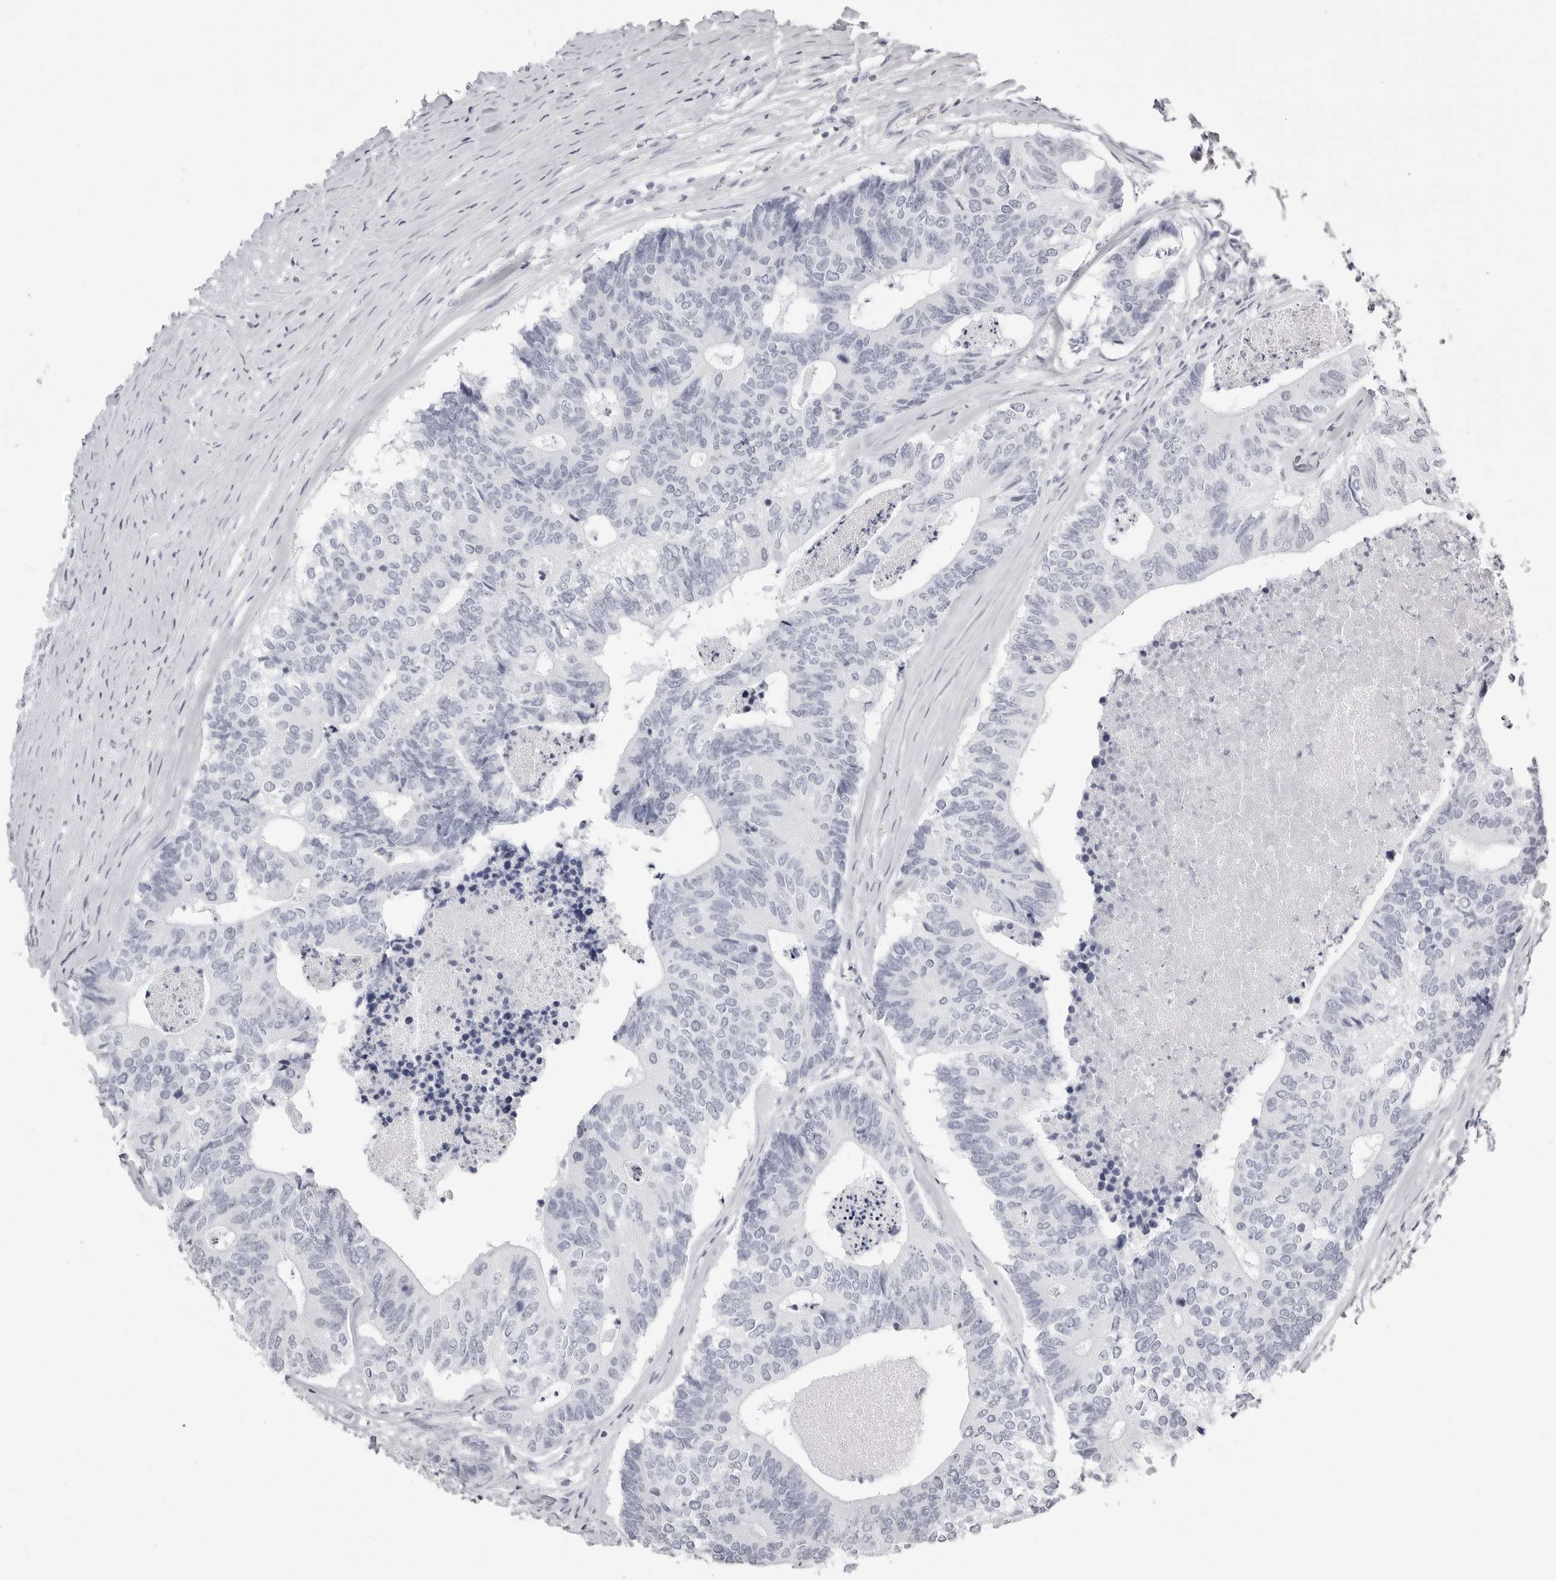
{"staining": {"intensity": "negative", "quantity": "none", "location": "none"}, "tissue": "colorectal cancer", "cell_type": "Tumor cells", "image_type": "cancer", "snomed": [{"axis": "morphology", "description": "Adenocarcinoma, NOS"}, {"axis": "topography", "description": "Colon"}], "caption": "High magnification brightfield microscopy of colorectal cancer stained with DAB (brown) and counterstained with hematoxylin (blue): tumor cells show no significant staining.", "gene": "RHO", "patient": {"sex": "female", "age": 67}}